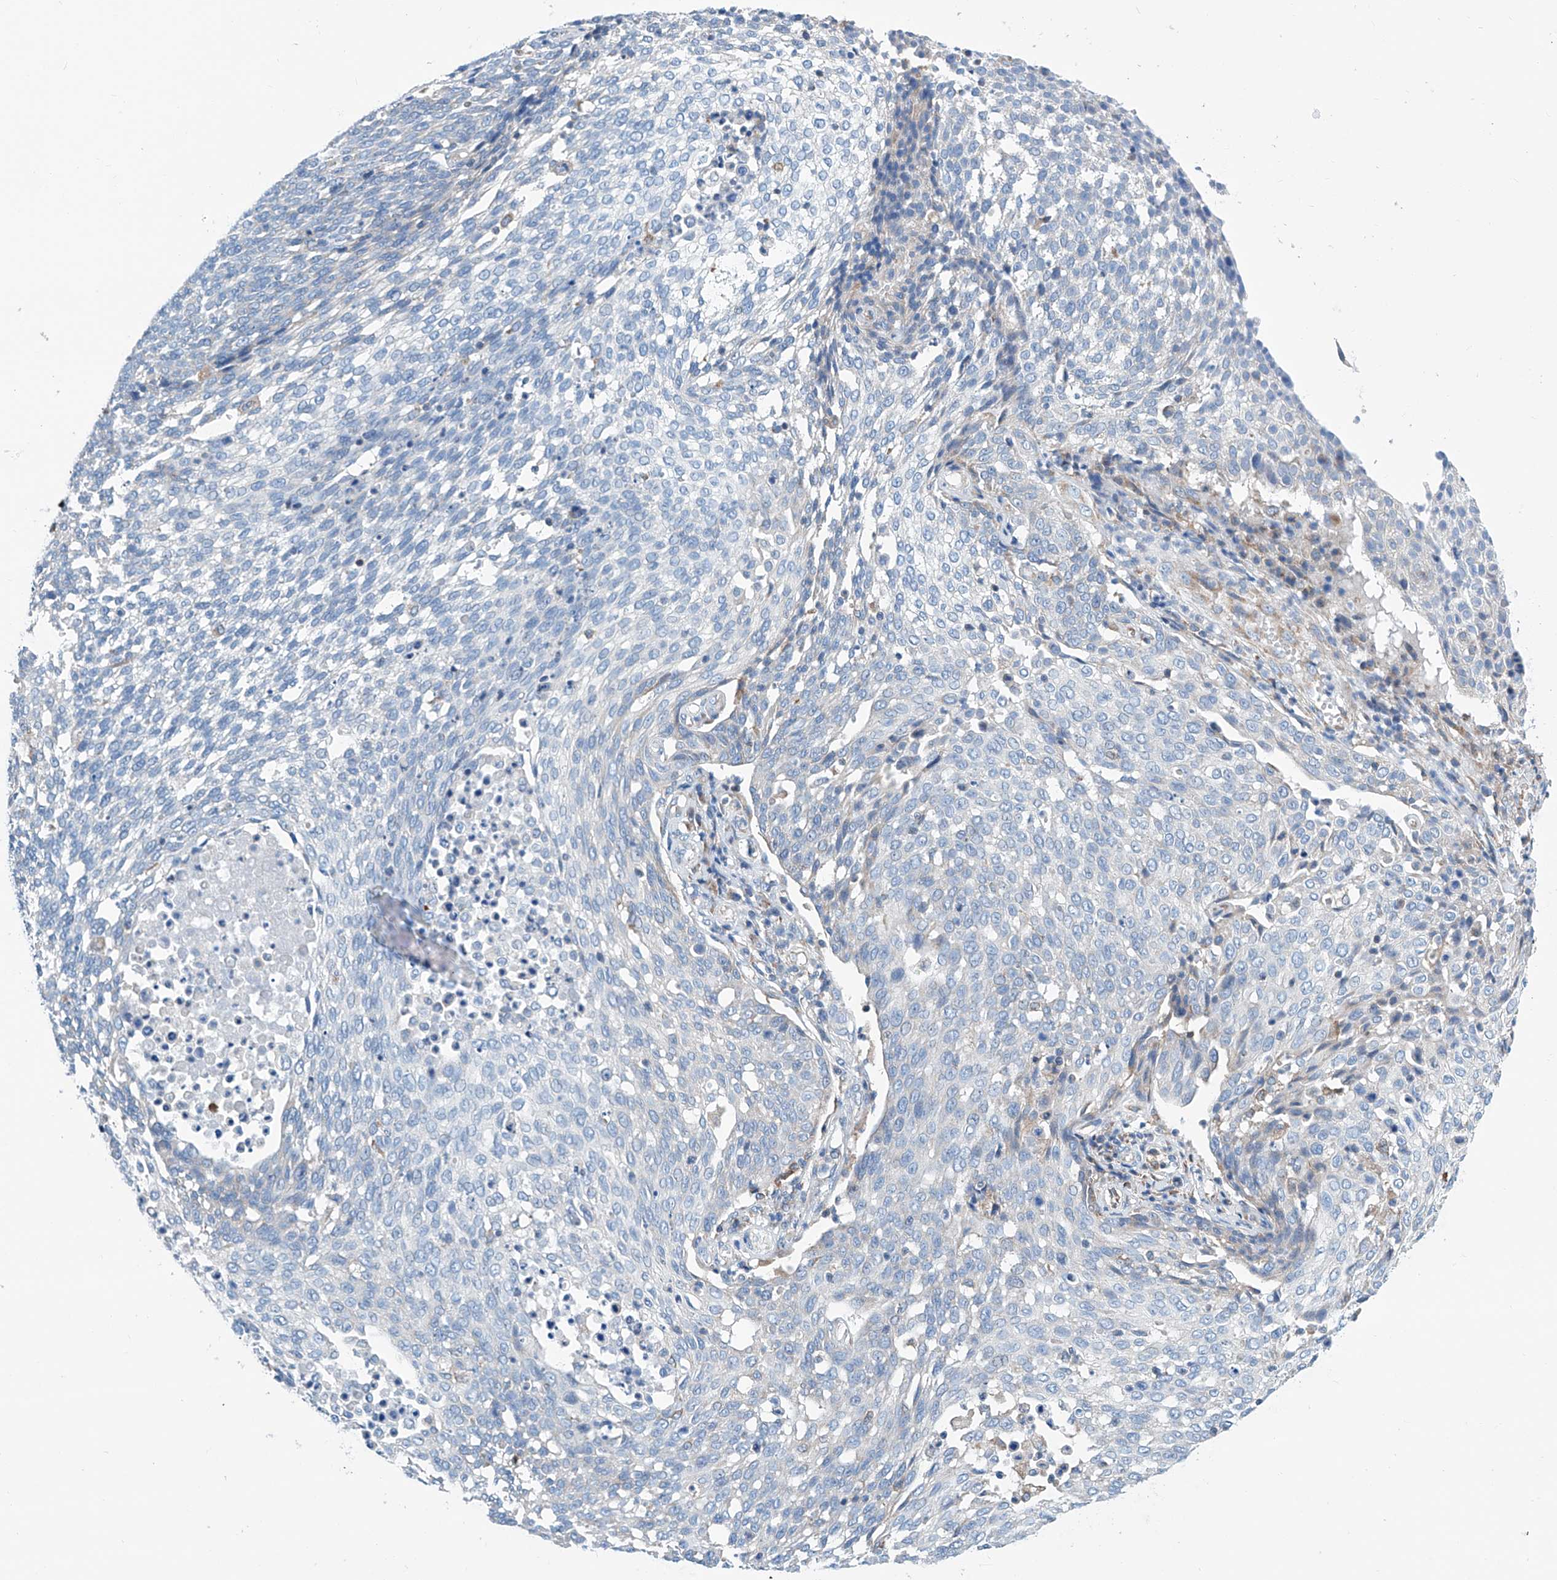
{"staining": {"intensity": "negative", "quantity": "none", "location": "none"}, "tissue": "cervical cancer", "cell_type": "Tumor cells", "image_type": "cancer", "snomed": [{"axis": "morphology", "description": "Squamous cell carcinoma, NOS"}, {"axis": "topography", "description": "Cervix"}], "caption": "Cervical squamous cell carcinoma was stained to show a protein in brown. There is no significant positivity in tumor cells.", "gene": "MAD2L1", "patient": {"sex": "female", "age": 34}}